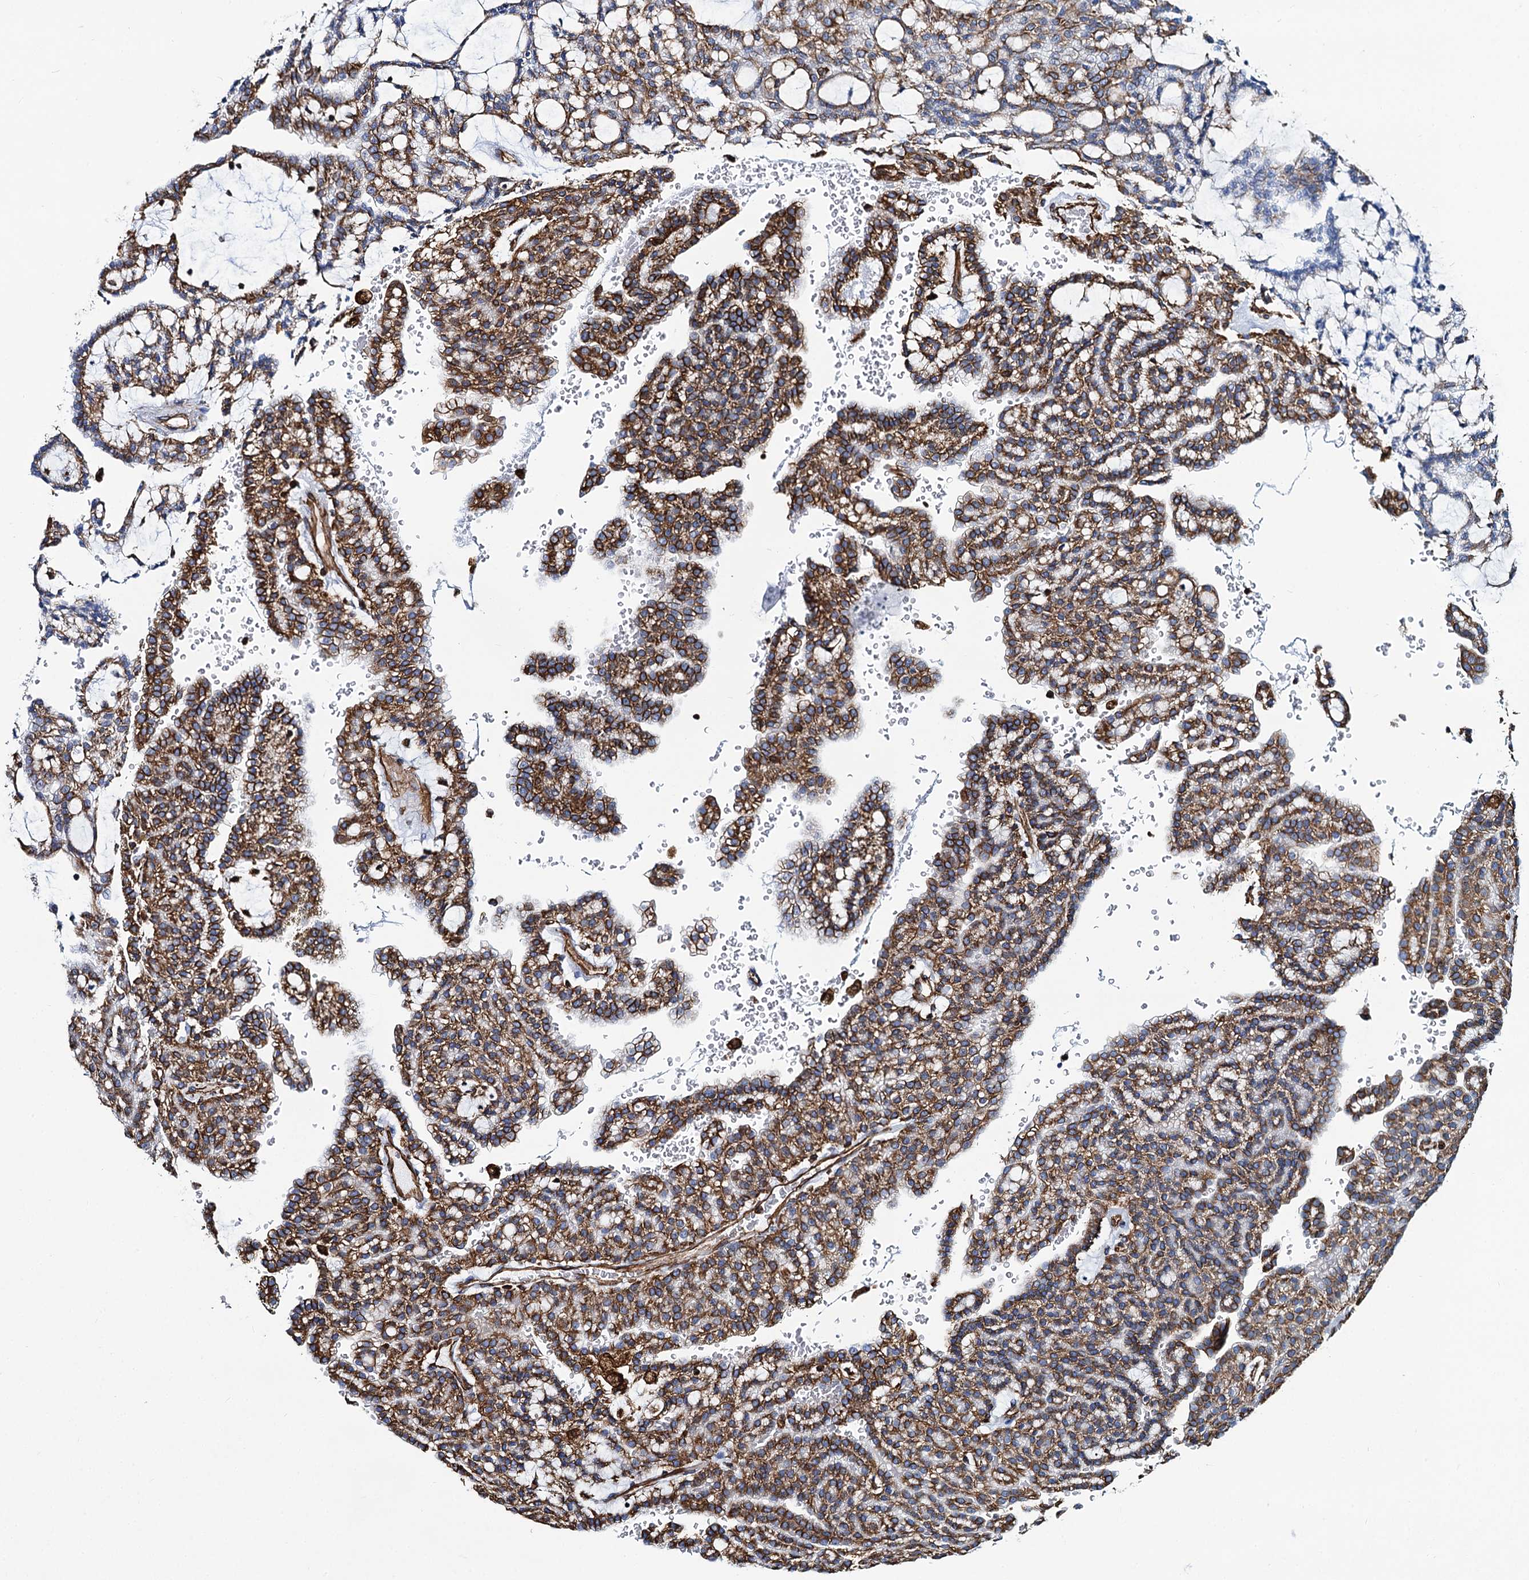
{"staining": {"intensity": "strong", "quantity": ">75%", "location": "cytoplasmic/membranous"}, "tissue": "renal cancer", "cell_type": "Tumor cells", "image_type": "cancer", "snomed": [{"axis": "morphology", "description": "Adenocarcinoma, NOS"}, {"axis": "topography", "description": "Kidney"}], "caption": "The photomicrograph reveals a brown stain indicating the presence of a protein in the cytoplasmic/membranous of tumor cells in renal cancer (adenocarcinoma).", "gene": "PGM2", "patient": {"sex": "male", "age": 63}}